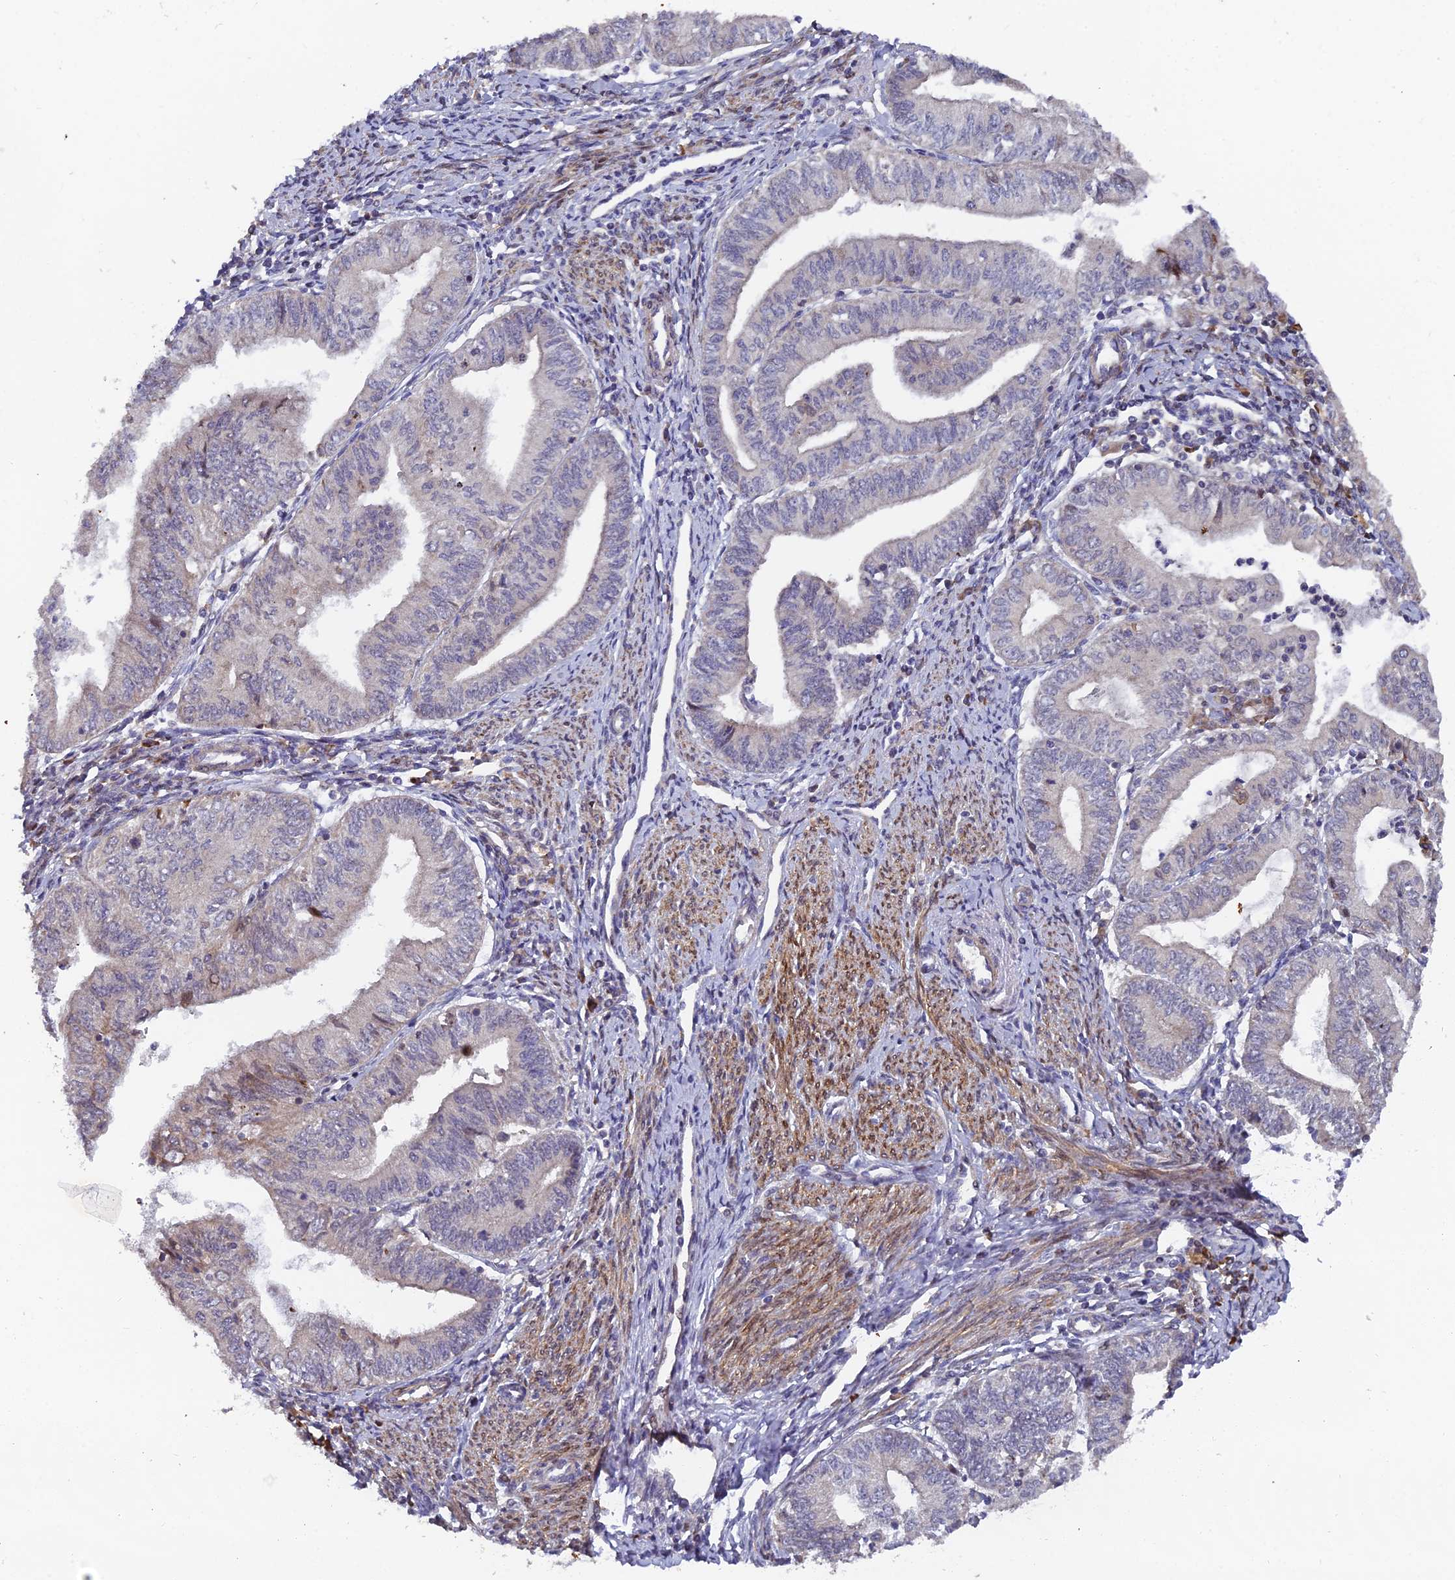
{"staining": {"intensity": "negative", "quantity": "none", "location": "none"}, "tissue": "endometrial cancer", "cell_type": "Tumor cells", "image_type": "cancer", "snomed": [{"axis": "morphology", "description": "Adenocarcinoma, NOS"}, {"axis": "topography", "description": "Endometrium"}], "caption": "There is no significant staining in tumor cells of endometrial cancer.", "gene": "RAB28", "patient": {"sex": "female", "age": 66}}